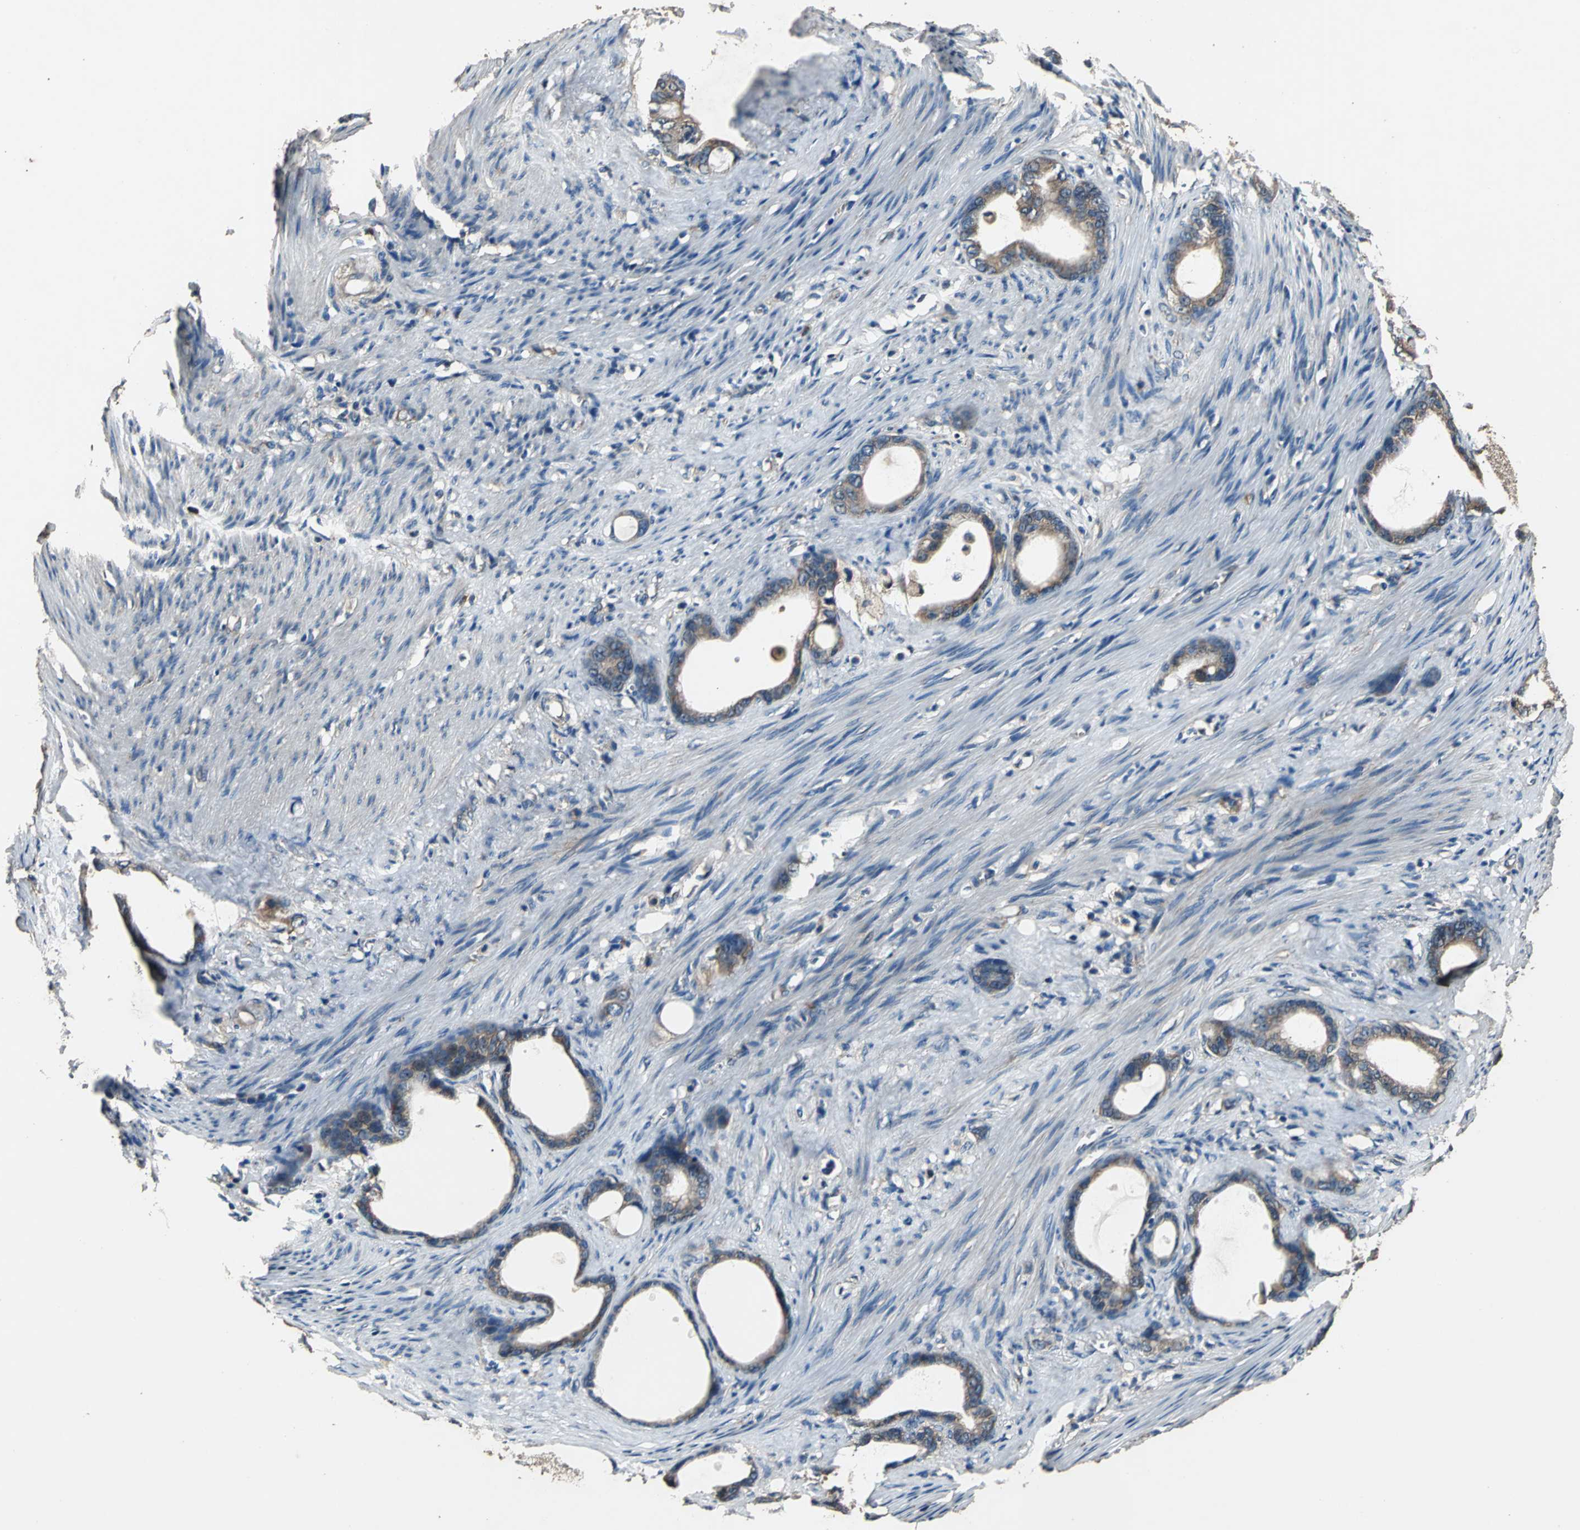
{"staining": {"intensity": "moderate", "quantity": ">75%", "location": "cytoplasmic/membranous"}, "tissue": "stomach cancer", "cell_type": "Tumor cells", "image_type": "cancer", "snomed": [{"axis": "morphology", "description": "Adenocarcinoma, NOS"}, {"axis": "topography", "description": "Stomach"}], "caption": "This histopathology image shows immunohistochemistry (IHC) staining of adenocarcinoma (stomach), with medium moderate cytoplasmic/membranous expression in about >75% of tumor cells.", "gene": "ZNF608", "patient": {"sex": "female", "age": 75}}